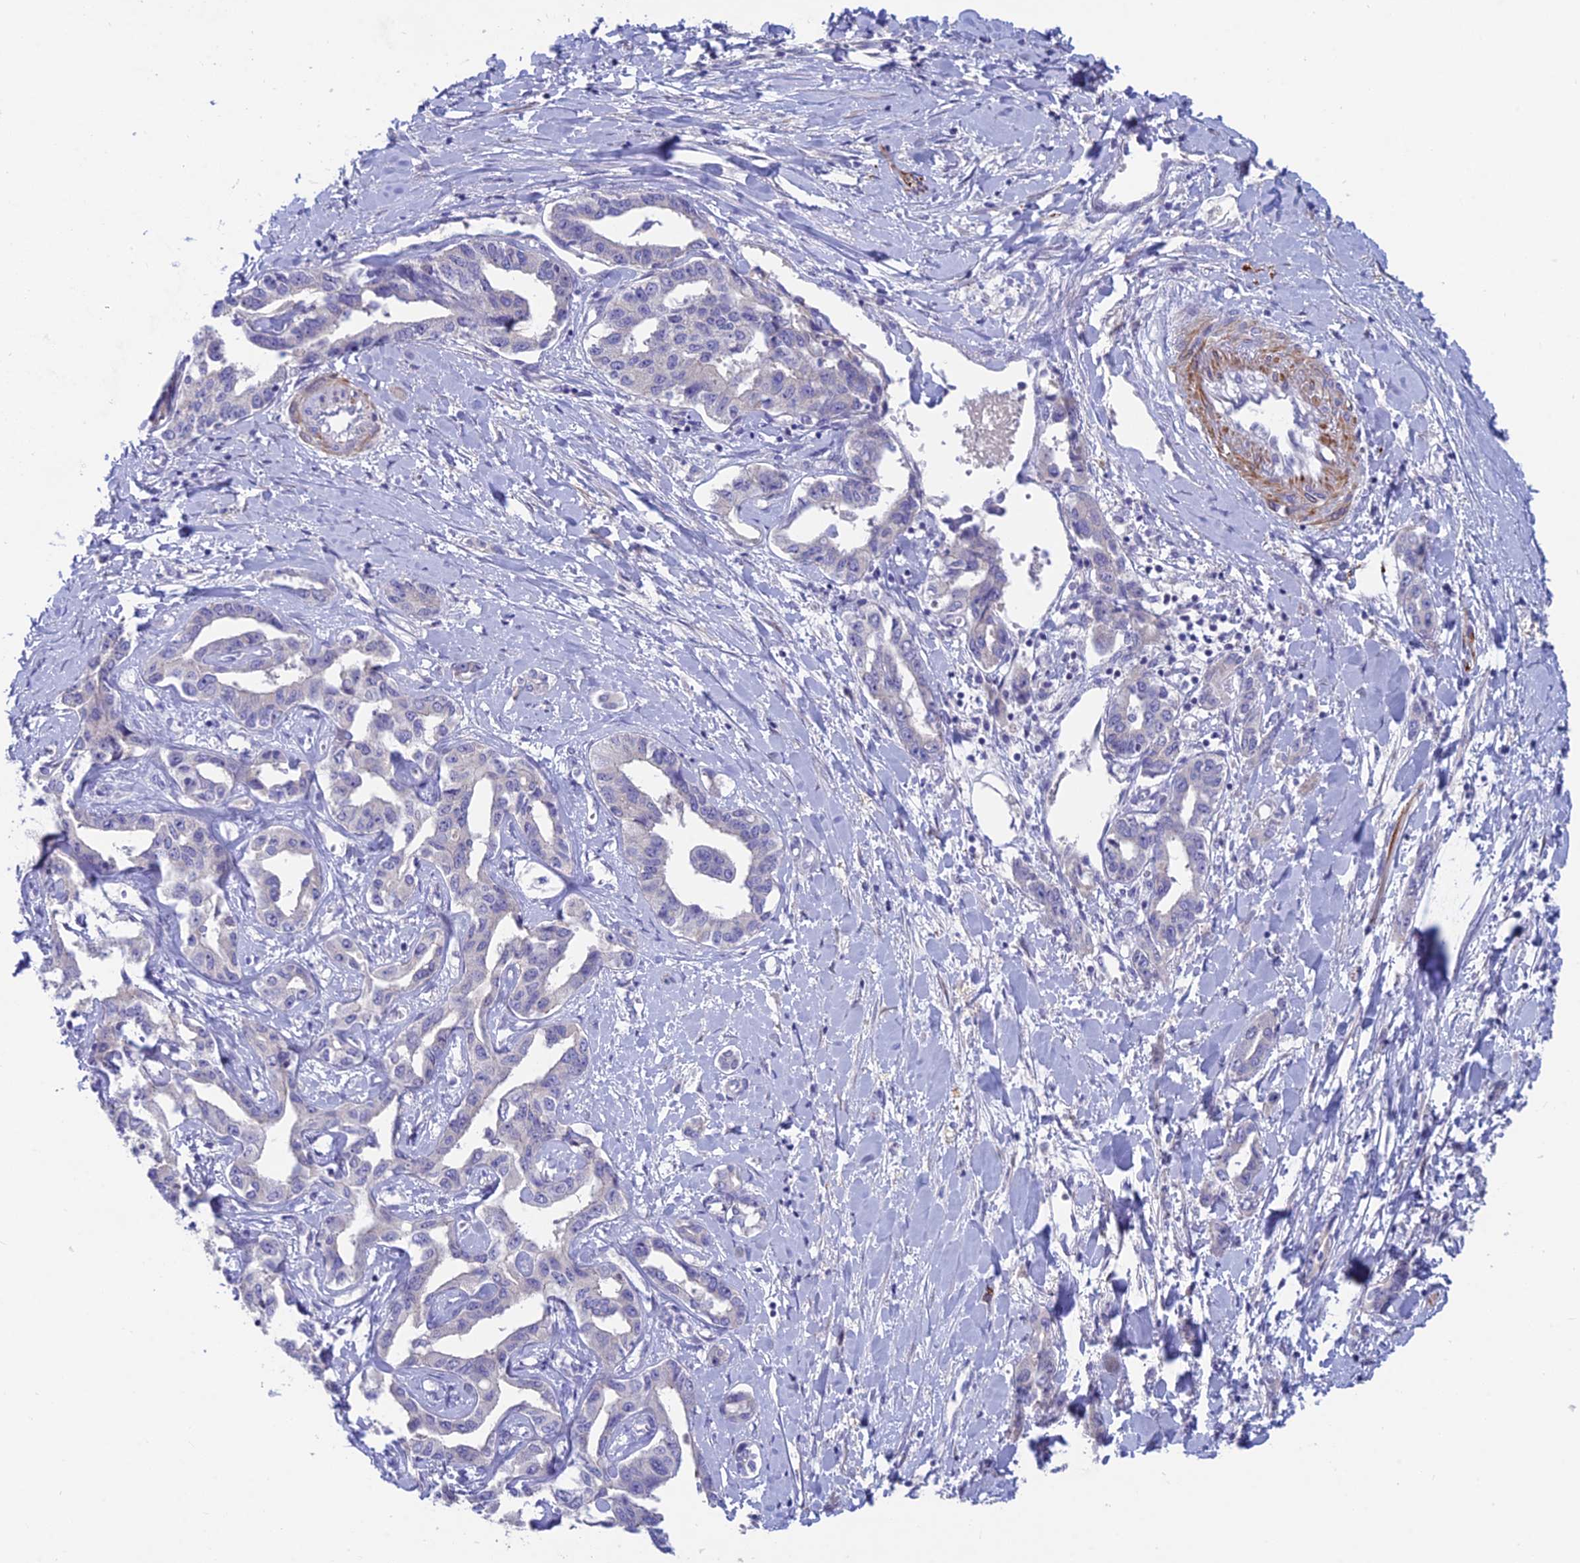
{"staining": {"intensity": "negative", "quantity": "none", "location": "none"}, "tissue": "liver cancer", "cell_type": "Tumor cells", "image_type": "cancer", "snomed": [{"axis": "morphology", "description": "Cholangiocarcinoma"}, {"axis": "topography", "description": "Liver"}], "caption": "Tumor cells are negative for brown protein staining in liver cholangiocarcinoma.", "gene": "XPO7", "patient": {"sex": "male", "age": 59}}